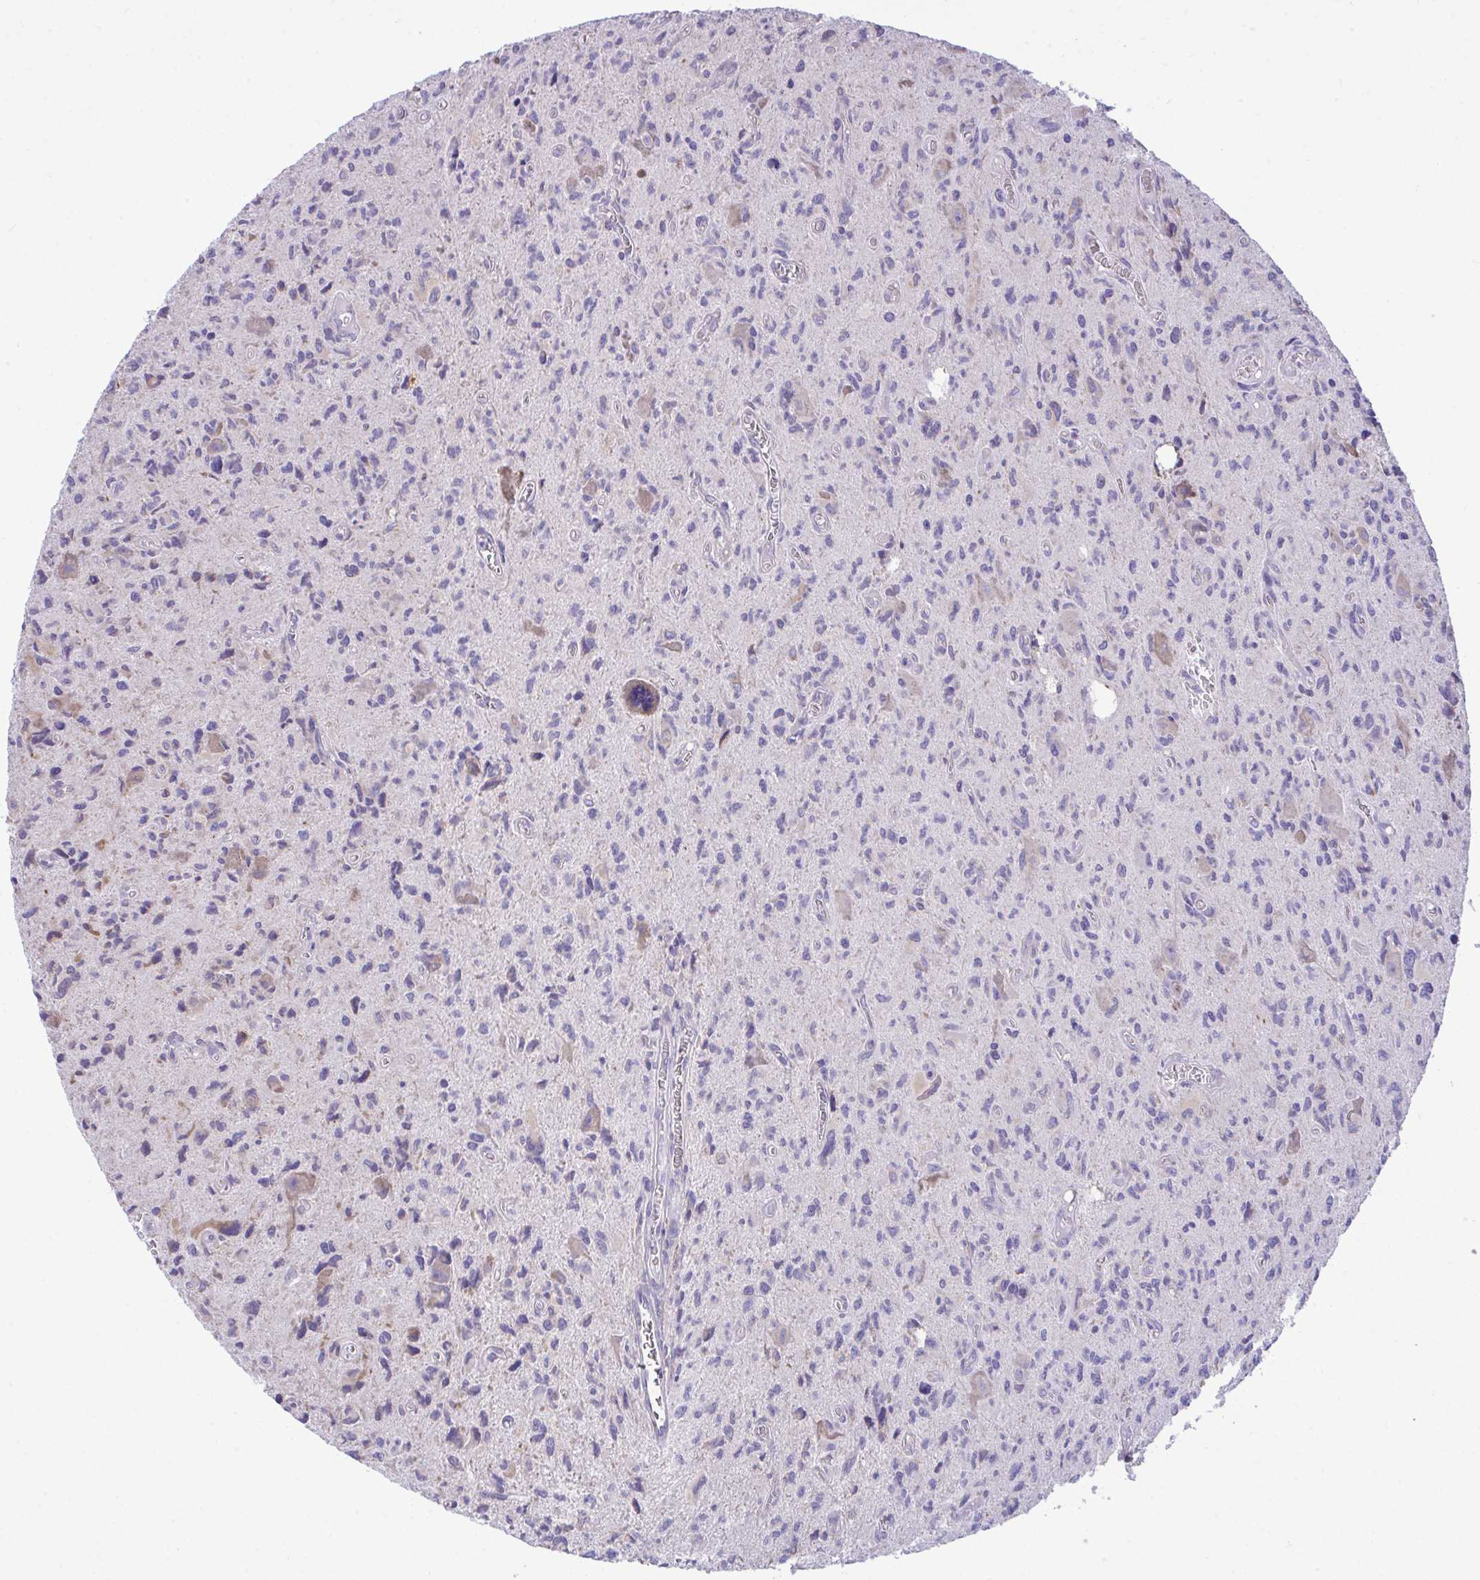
{"staining": {"intensity": "negative", "quantity": "none", "location": "none"}, "tissue": "glioma", "cell_type": "Tumor cells", "image_type": "cancer", "snomed": [{"axis": "morphology", "description": "Glioma, malignant, High grade"}, {"axis": "topography", "description": "Brain"}], "caption": "A photomicrograph of human glioma is negative for staining in tumor cells.", "gene": "PIGK", "patient": {"sex": "male", "age": 76}}